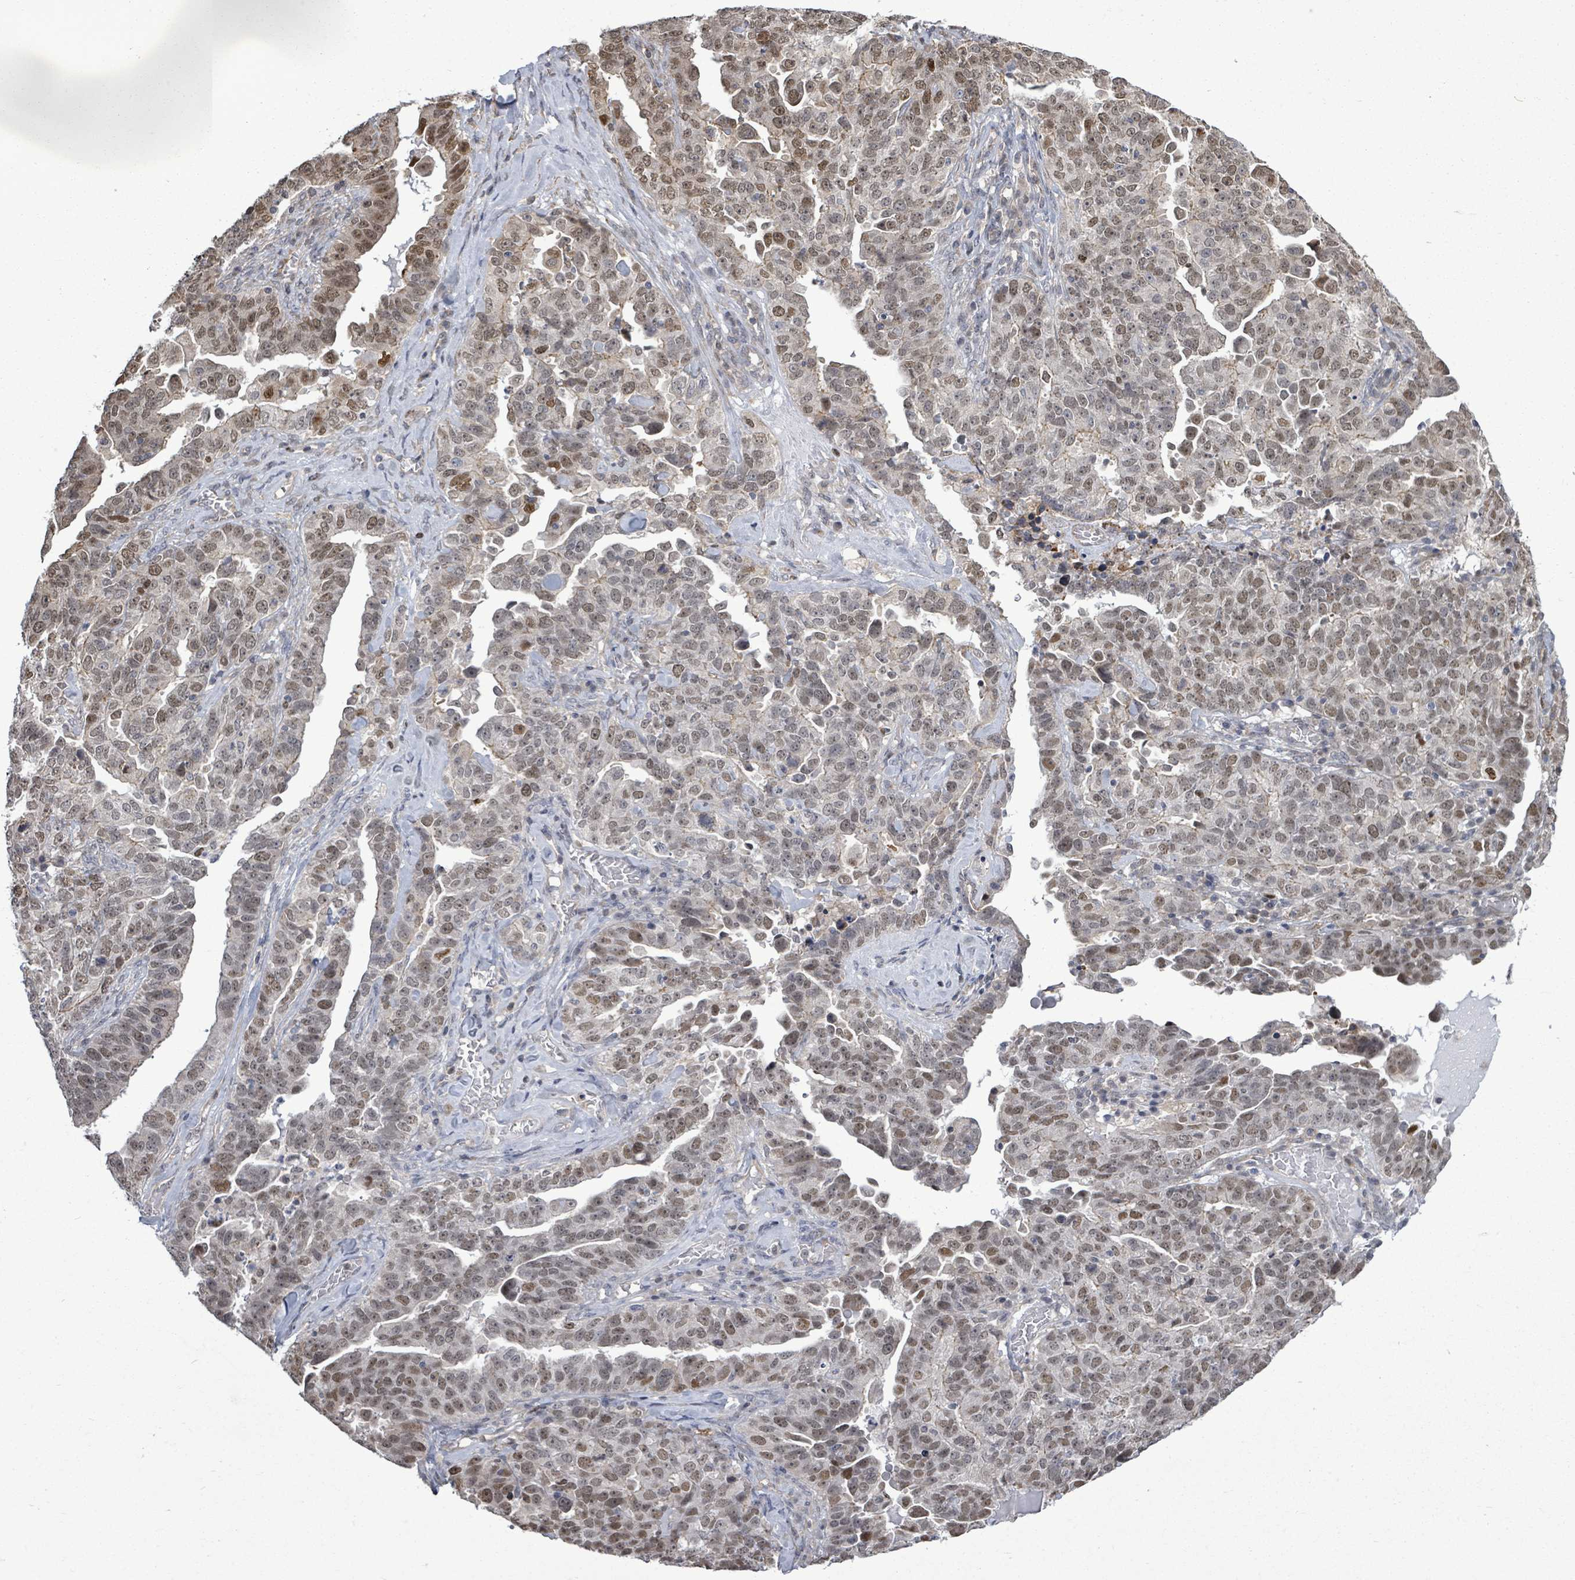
{"staining": {"intensity": "weak", "quantity": ">75%", "location": "nuclear"}, "tissue": "ovarian cancer", "cell_type": "Tumor cells", "image_type": "cancer", "snomed": [{"axis": "morphology", "description": "Carcinoma, endometroid"}, {"axis": "topography", "description": "Ovary"}], "caption": "The micrograph demonstrates staining of ovarian cancer (endometroid carcinoma), revealing weak nuclear protein staining (brown color) within tumor cells.", "gene": "PAPSS1", "patient": {"sex": "female", "age": 62}}